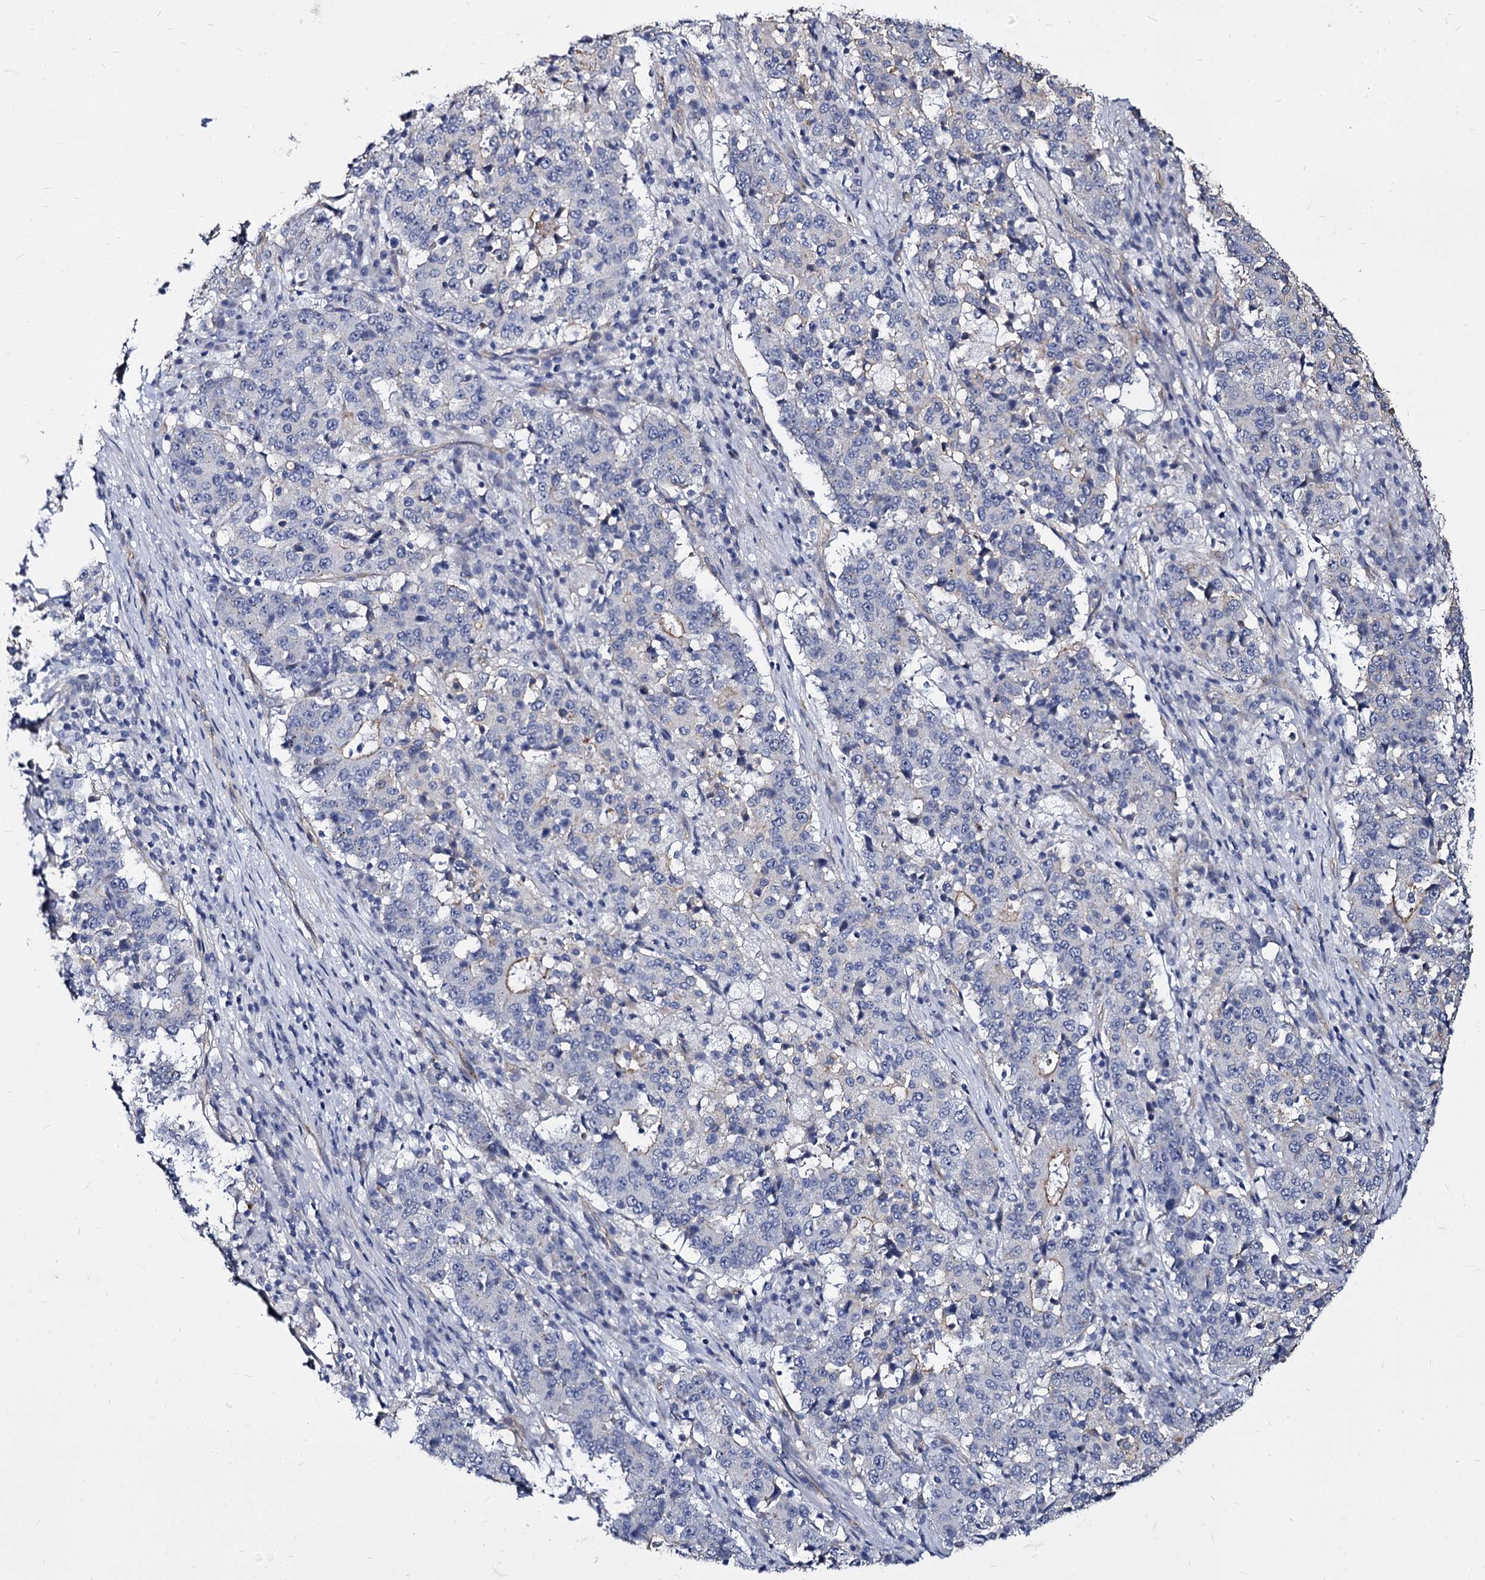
{"staining": {"intensity": "weak", "quantity": "<25%", "location": "cytoplasmic/membranous"}, "tissue": "stomach cancer", "cell_type": "Tumor cells", "image_type": "cancer", "snomed": [{"axis": "morphology", "description": "Adenocarcinoma, NOS"}, {"axis": "topography", "description": "Stomach"}], "caption": "This is an immunohistochemistry photomicrograph of stomach adenocarcinoma. There is no positivity in tumor cells.", "gene": "CBFB", "patient": {"sex": "male", "age": 59}}